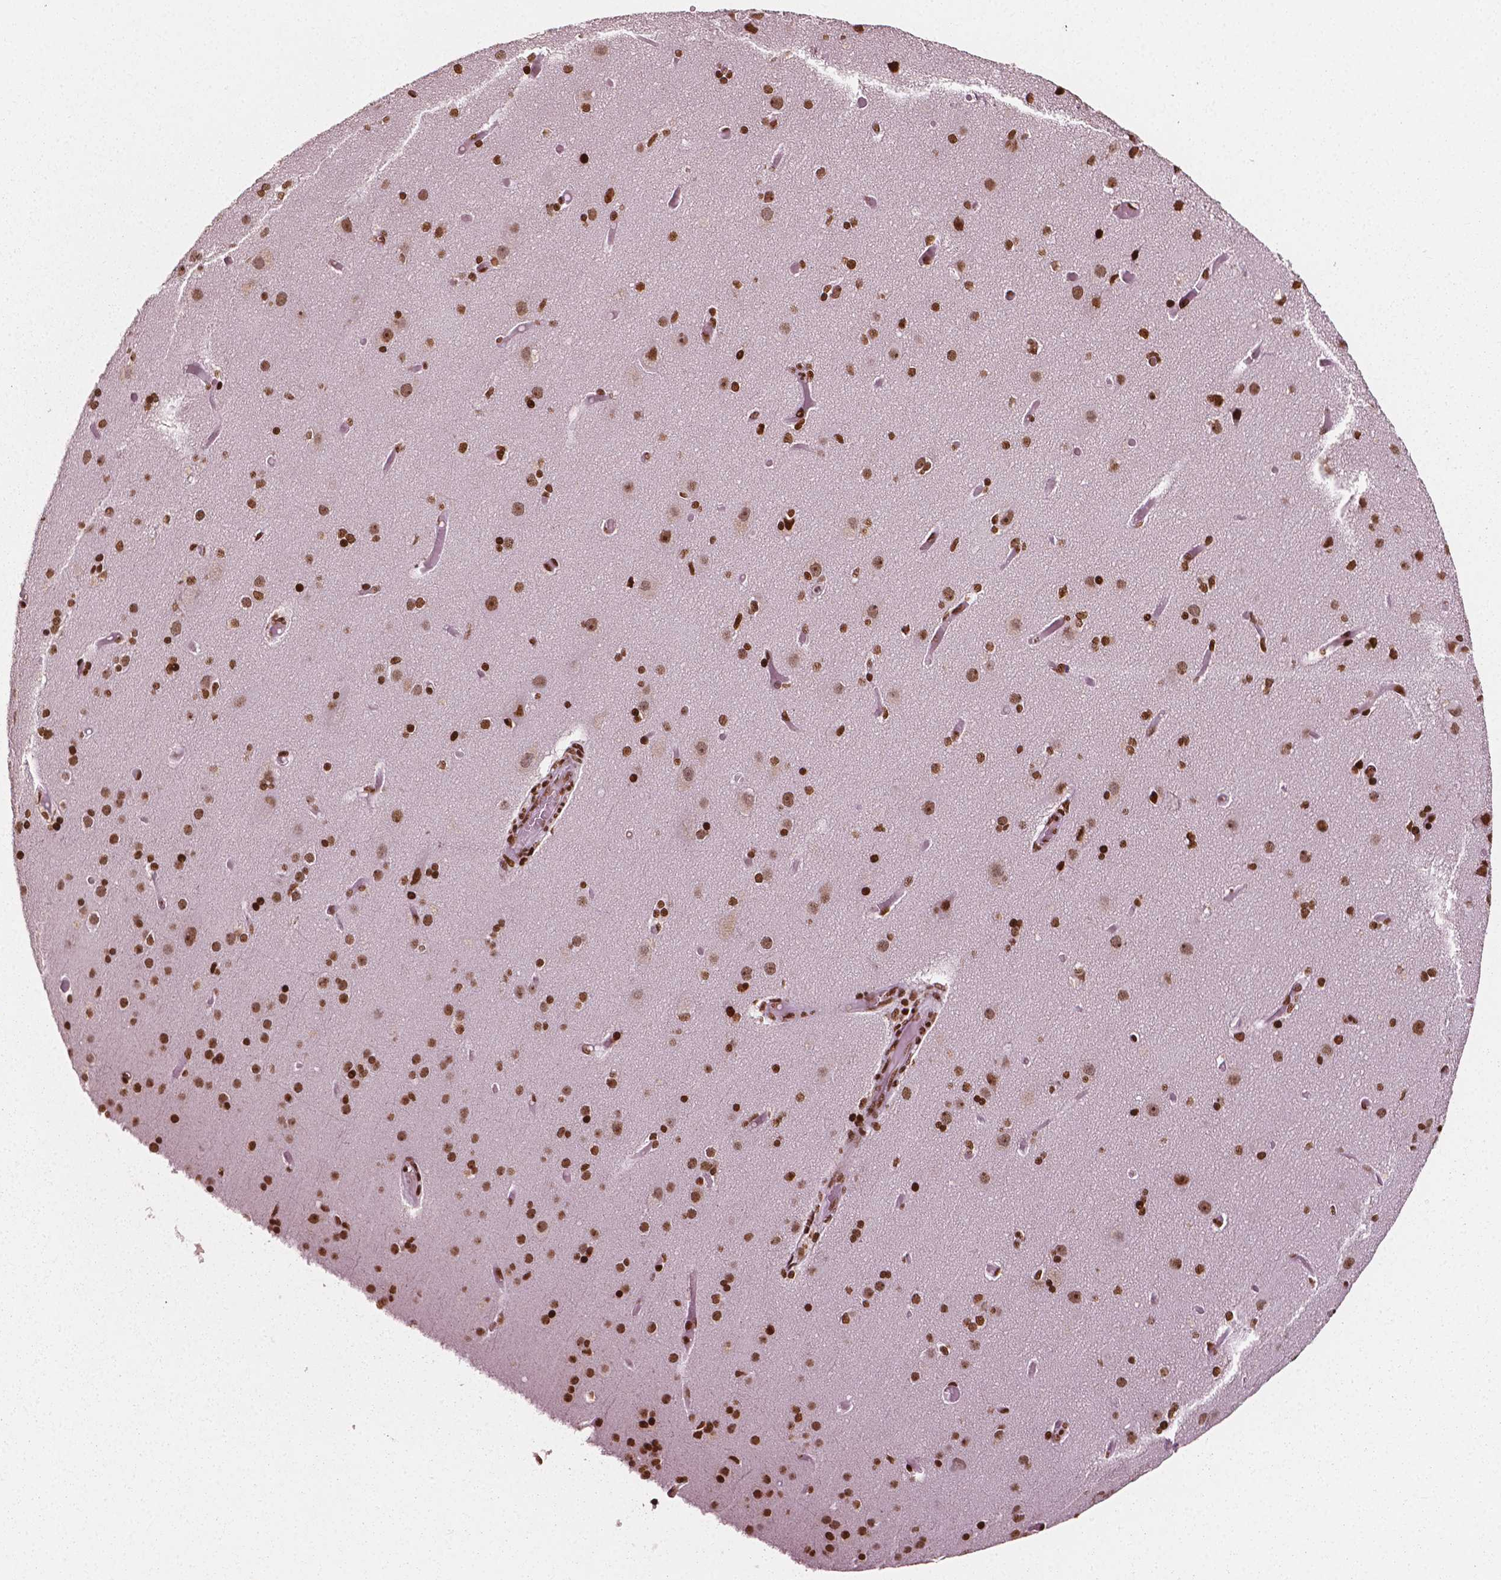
{"staining": {"intensity": "strong", "quantity": ">75%", "location": "nuclear"}, "tissue": "cerebral cortex", "cell_type": "Endothelial cells", "image_type": "normal", "snomed": [{"axis": "morphology", "description": "Normal tissue, NOS"}, {"axis": "morphology", "description": "Glioma, malignant, High grade"}, {"axis": "topography", "description": "Cerebral cortex"}], "caption": "Immunohistochemistry (IHC) photomicrograph of unremarkable cerebral cortex: cerebral cortex stained using immunohistochemistry (IHC) reveals high levels of strong protein expression localized specifically in the nuclear of endothelial cells, appearing as a nuclear brown color.", "gene": "CTCF", "patient": {"sex": "male", "age": 71}}